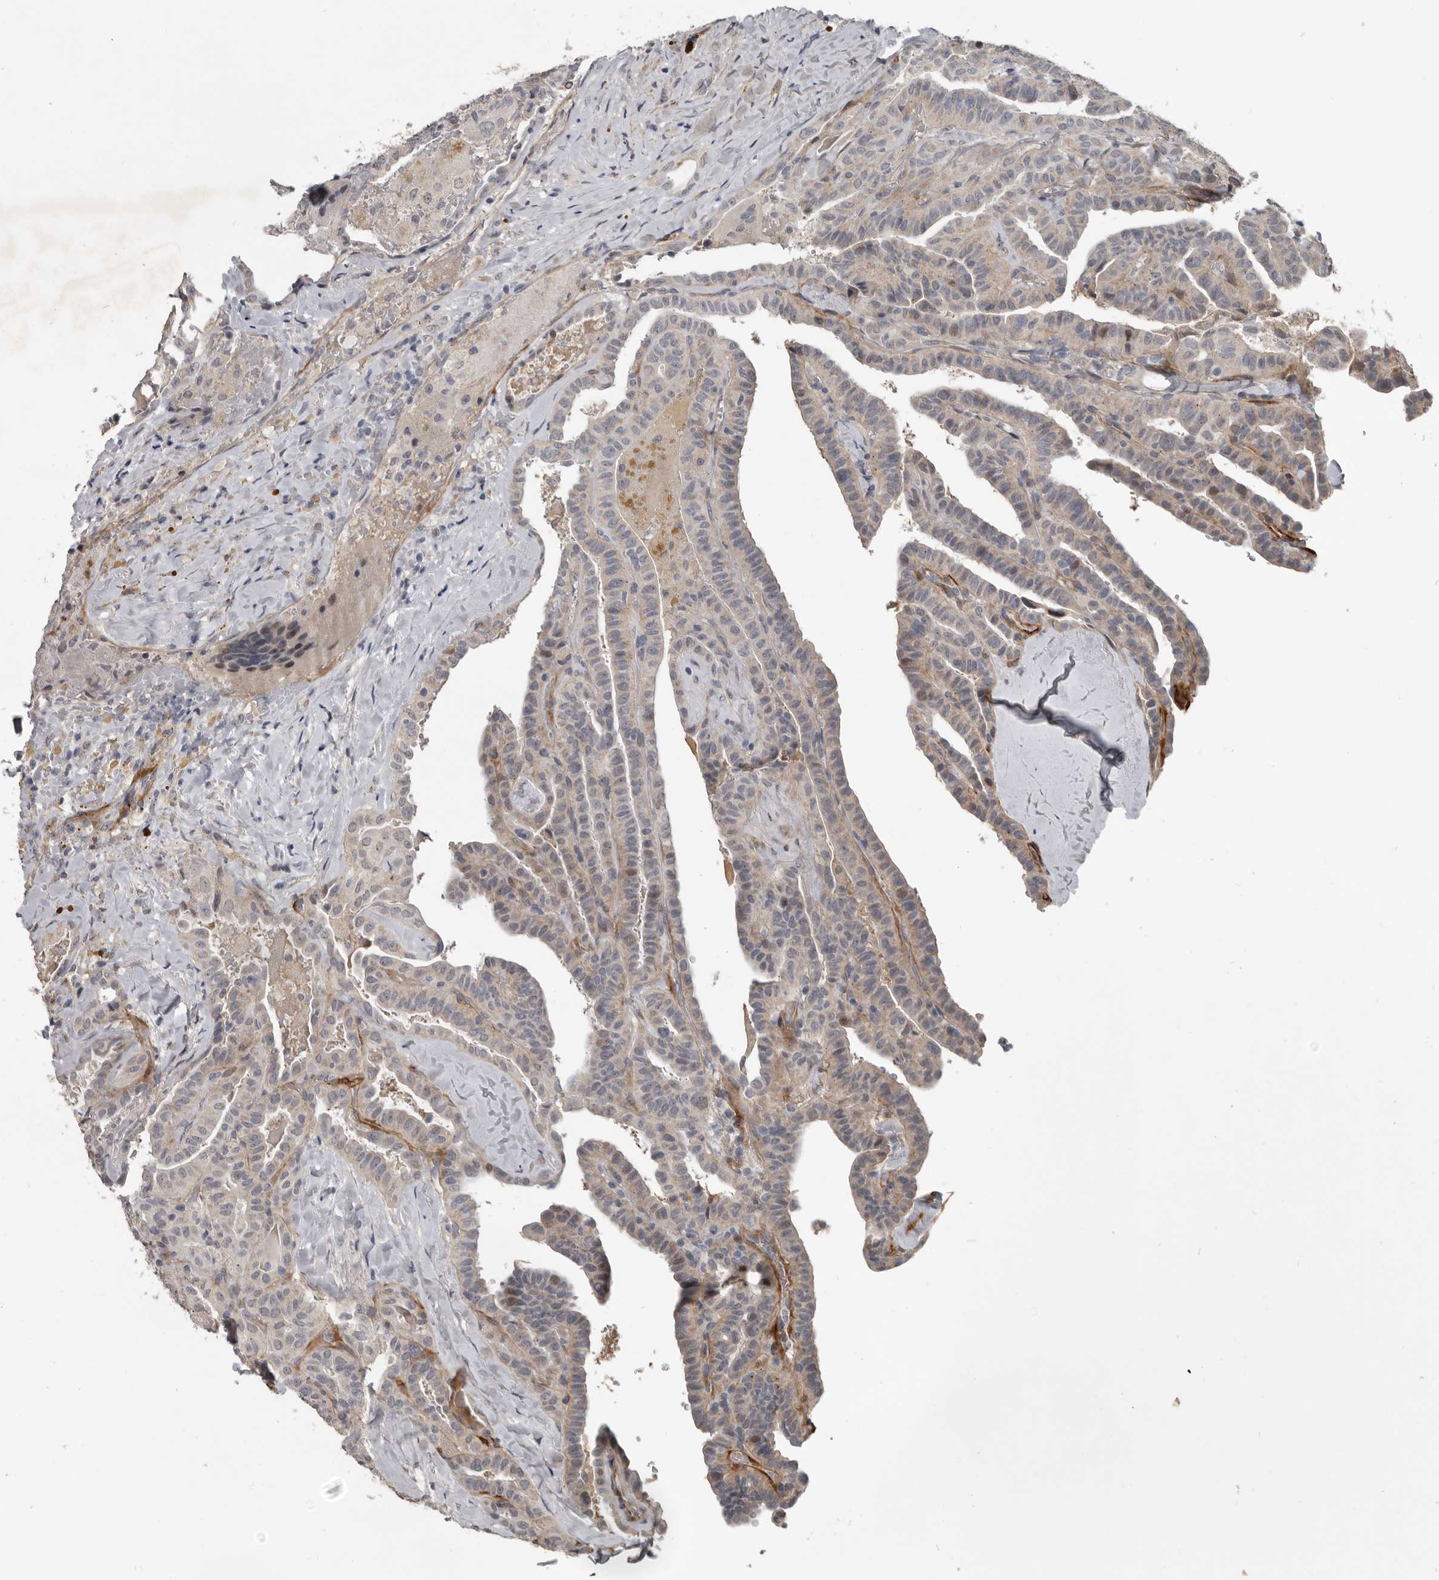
{"staining": {"intensity": "negative", "quantity": "none", "location": "none"}, "tissue": "thyroid cancer", "cell_type": "Tumor cells", "image_type": "cancer", "snomed": [{"axis": "morphology", "description": "Papillary adenocarcinoma, NOS"}, {"axis": "topography", "description": "Thyroid gland"}], "caption": "Tumor cells are negative for brown protein staining in thyroid cancer (papillary adenocarcinoma).", "gene": "C1orf216", "patient": {"sex": "male", "age": 77}}